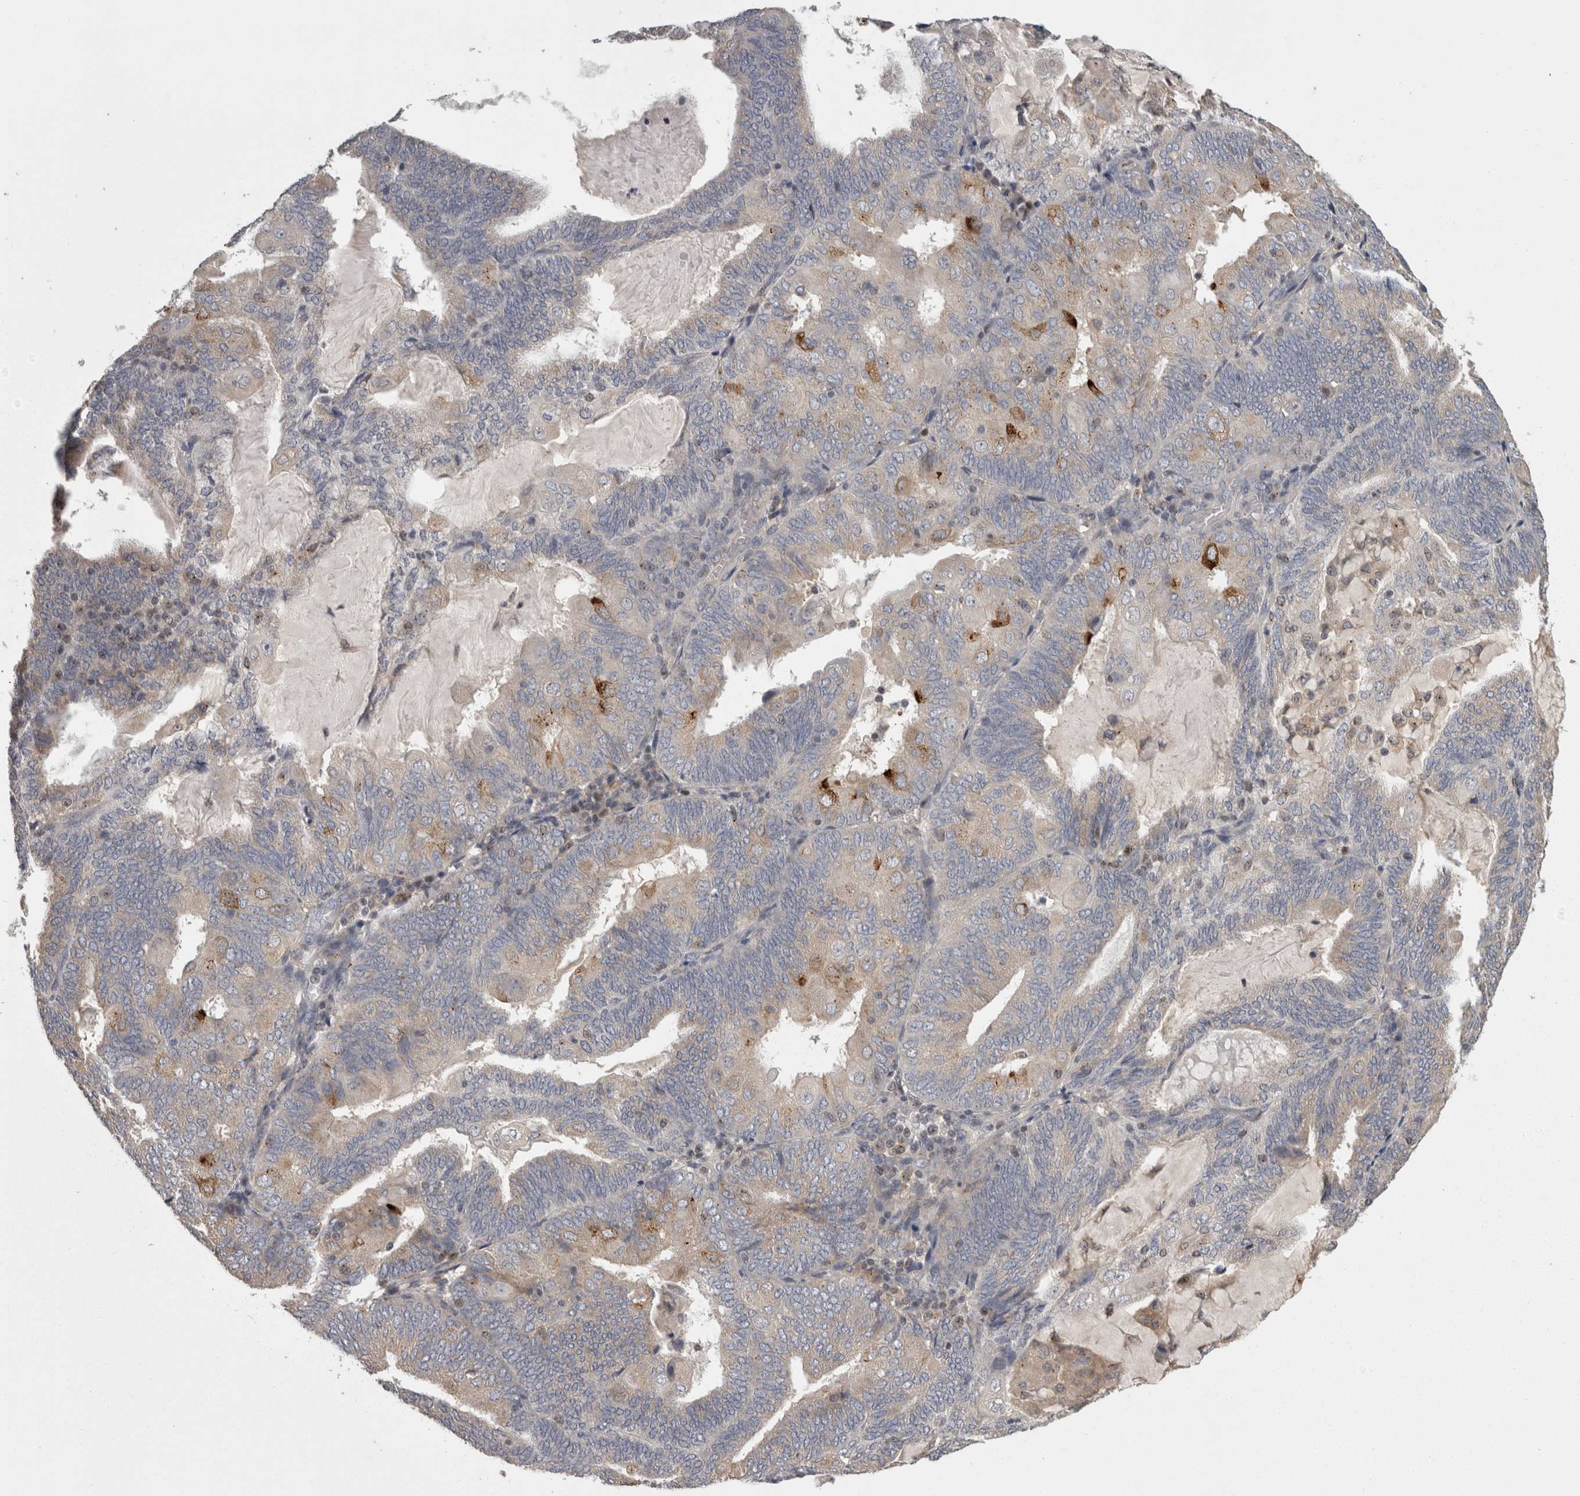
{"staining": {"intensity": "moderate", "quantity": "<25%", "location": "cytoplasmic/membranous"}, "tissue": "endometrial cancer", "cell_type": "Tumor cells", "image_type": "cancer", "snomed": [{"axis": "morphology", "description": "Adenocarcinoma, NOS"}, {"axis": "topography", "description": "Endometrium"}], "caption": "Endometrial cancer stained with a brown dye exhibits moderate cytoplasmic/membranous positive staining in about <25% of tumor cells.", "gene": "PCM1", "patient": {"sex": "female", "age": 81}}